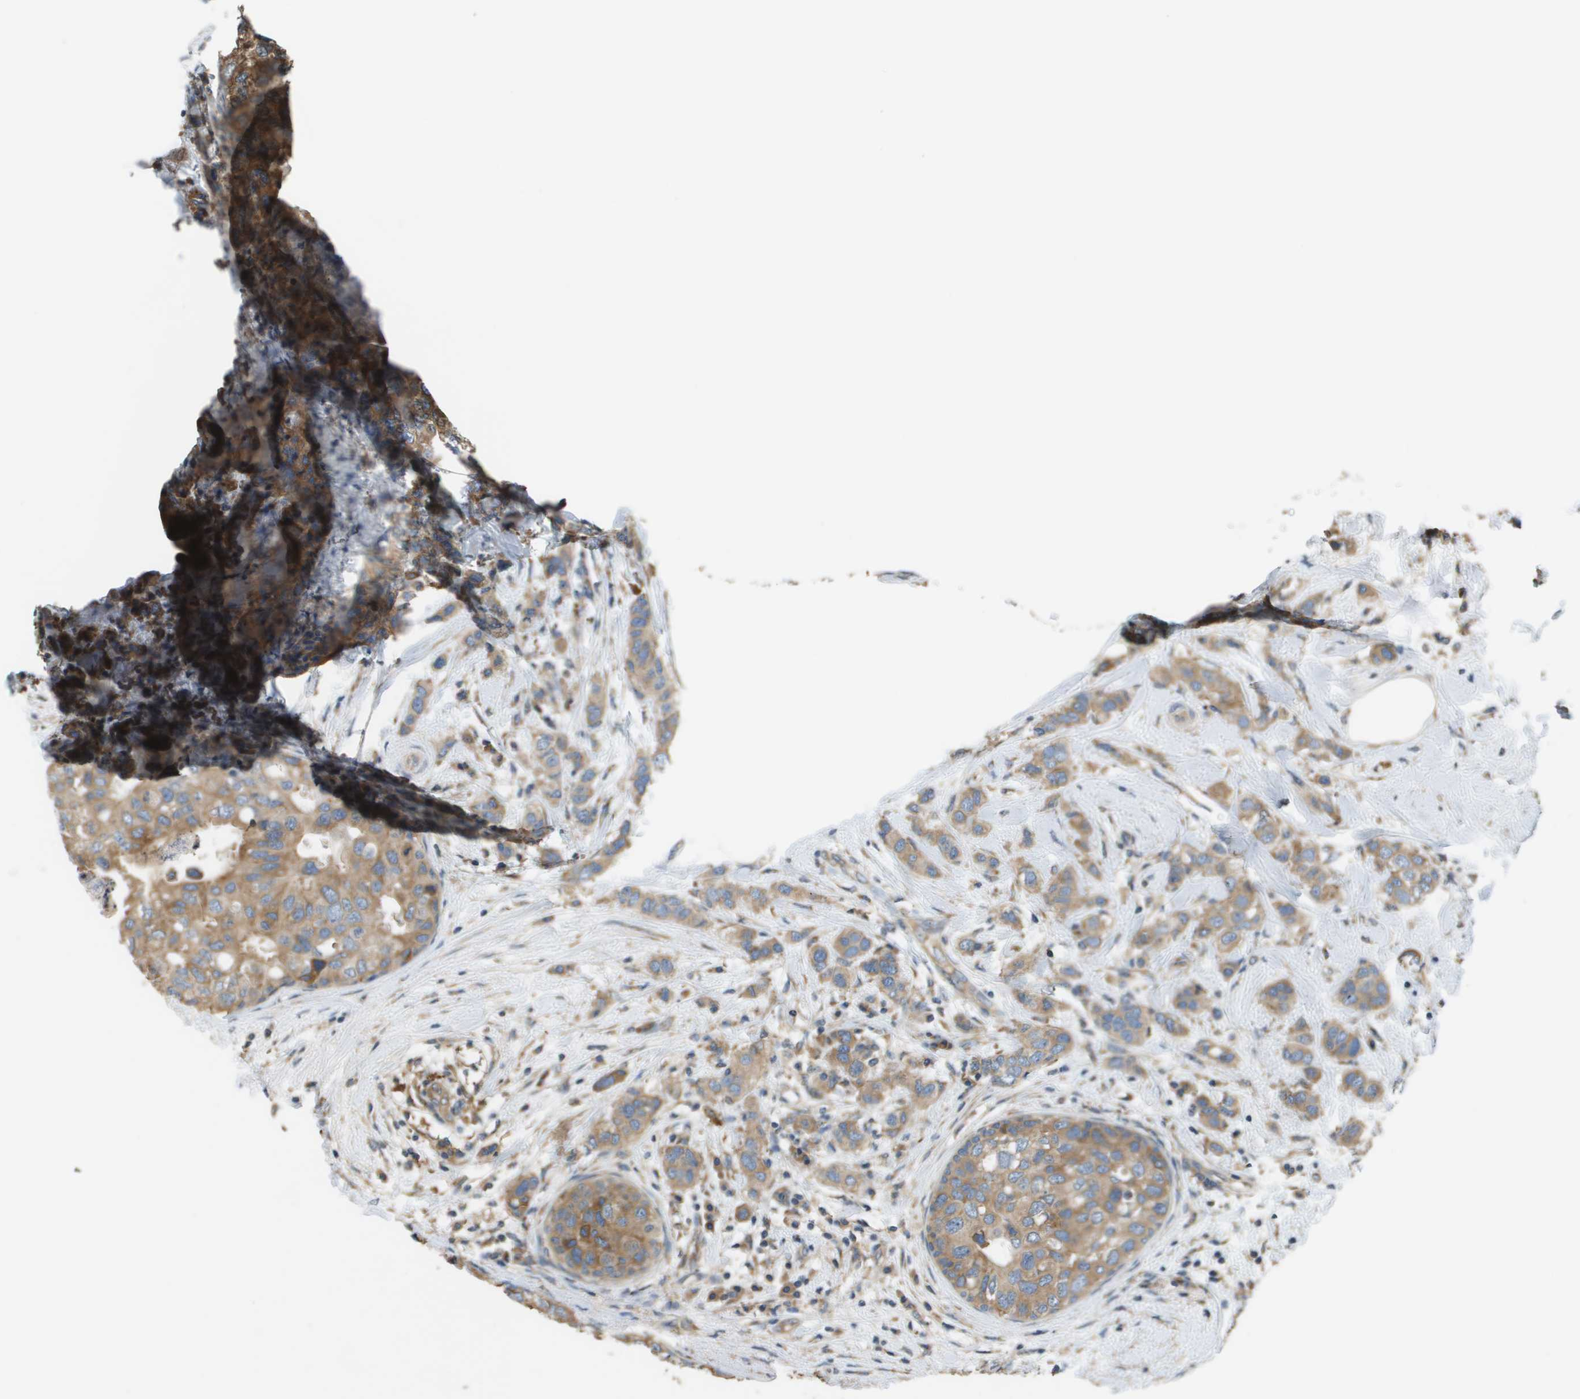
{"staining": {"intensity": "moderate", "quantity": ">75%", "location": "cytoplasmic/membranous"}, "tissue": "breast cancer", "cell_type": "Tumor cells", "image_type": "cancer", "snomed": [{"axis": "morphology", "description": "Duct carcinoma"}, {"axis": "topography", "description": "Breast"}], "caption": "Immunohistochemical staining of breast infiltrating ductal carcinoma displays medium levels of moderate cytoplasmic/membranous protein positivity in approximately >75% of tumor cells.", "gene": "SAMSN1", "patient": {"sex": "female", "age": 50}}